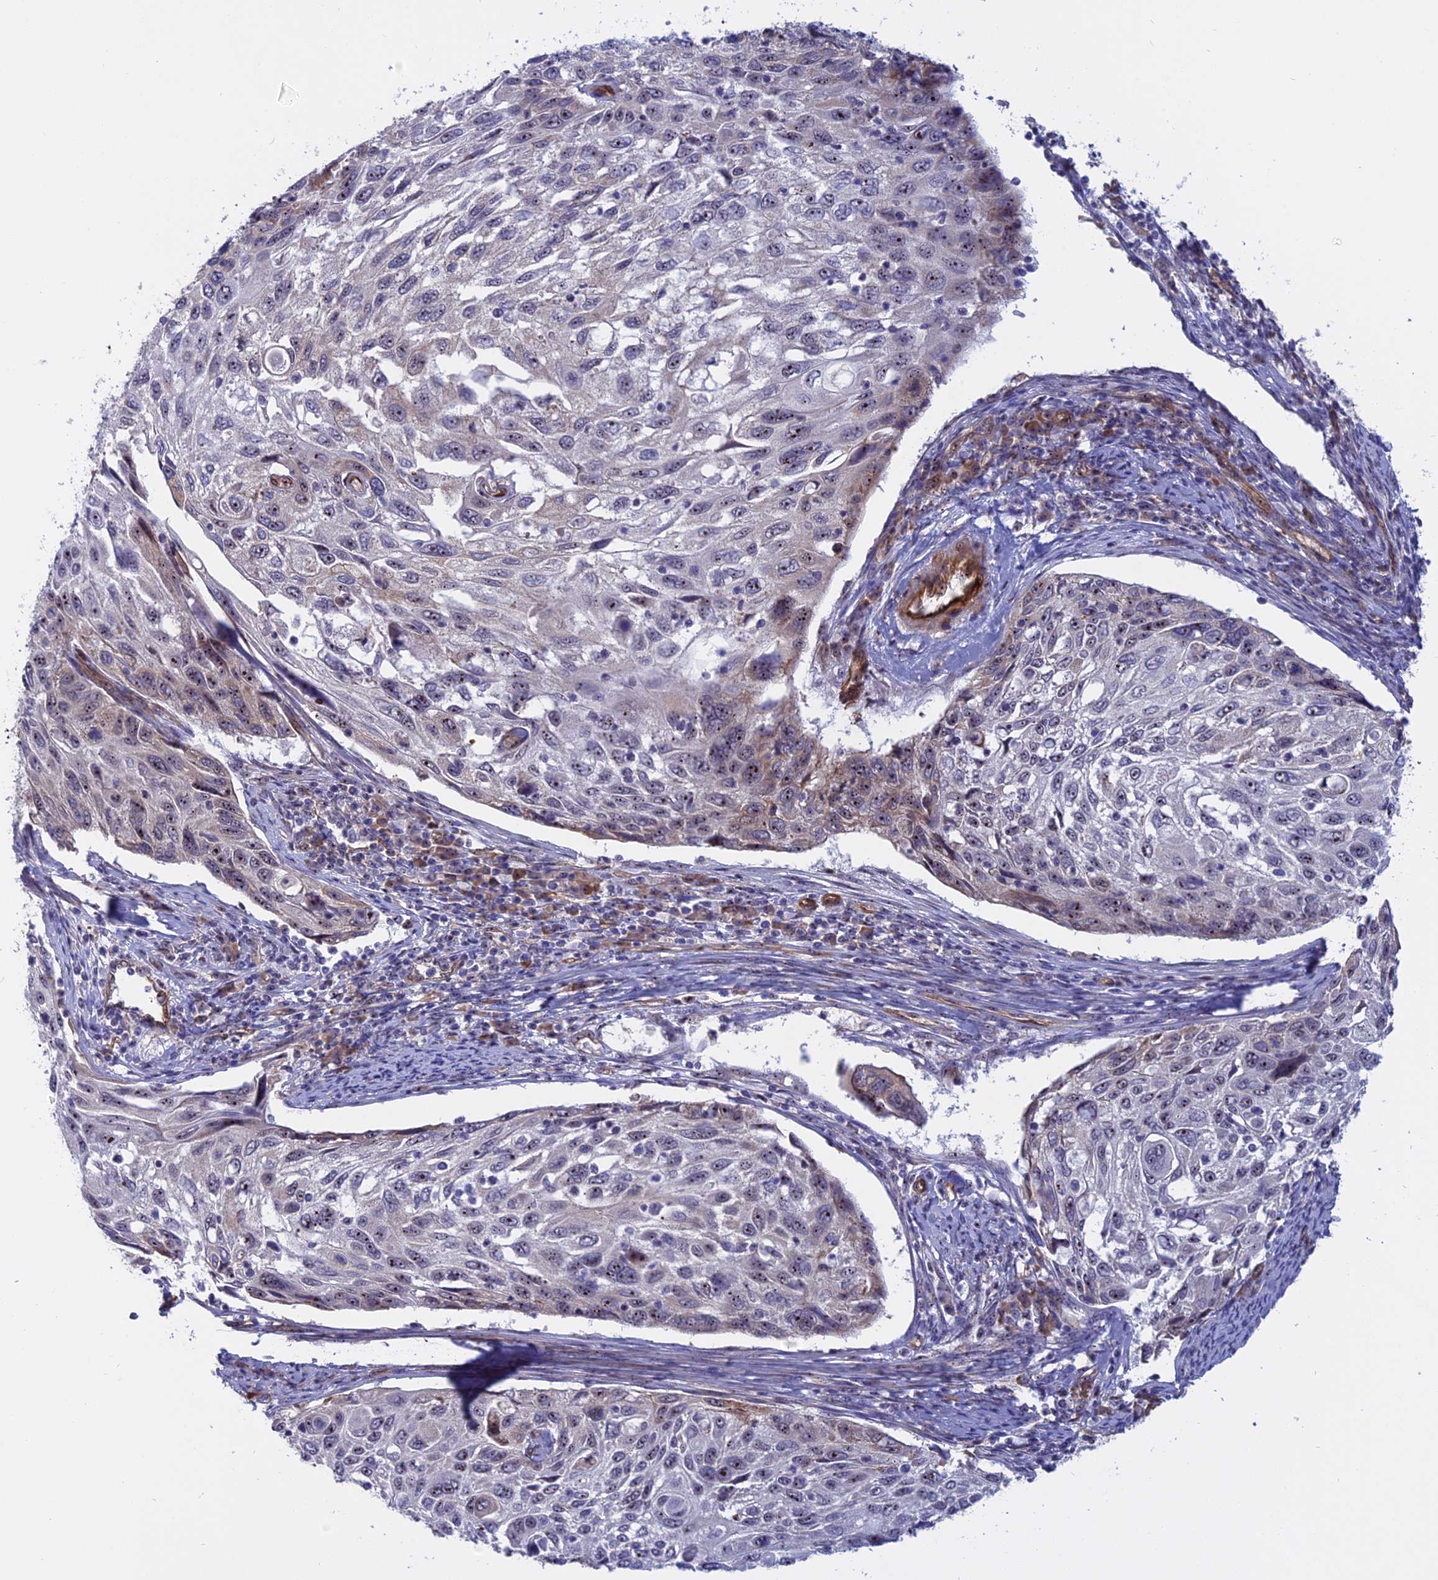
{"staining": {"intensity": "moderate", "quantity": "<25%", "location": "nuclear"}, "tissue": "cervical cancer", "cell_type": "Tumor cells", "image_type": "cancer", "snomed": [{"axis": "morphology", "description": "Squamous cell carcinoma, NOS"}, {"axis": "topography", "description": "Cervix"}], "caption": "Tumor cells demonstrate low levels of moderate nuclear staining in approximately <25% of cells in cervical cancer.", "gene": "DBNDD1", "patient": {"sex": "female", "age": 70}}